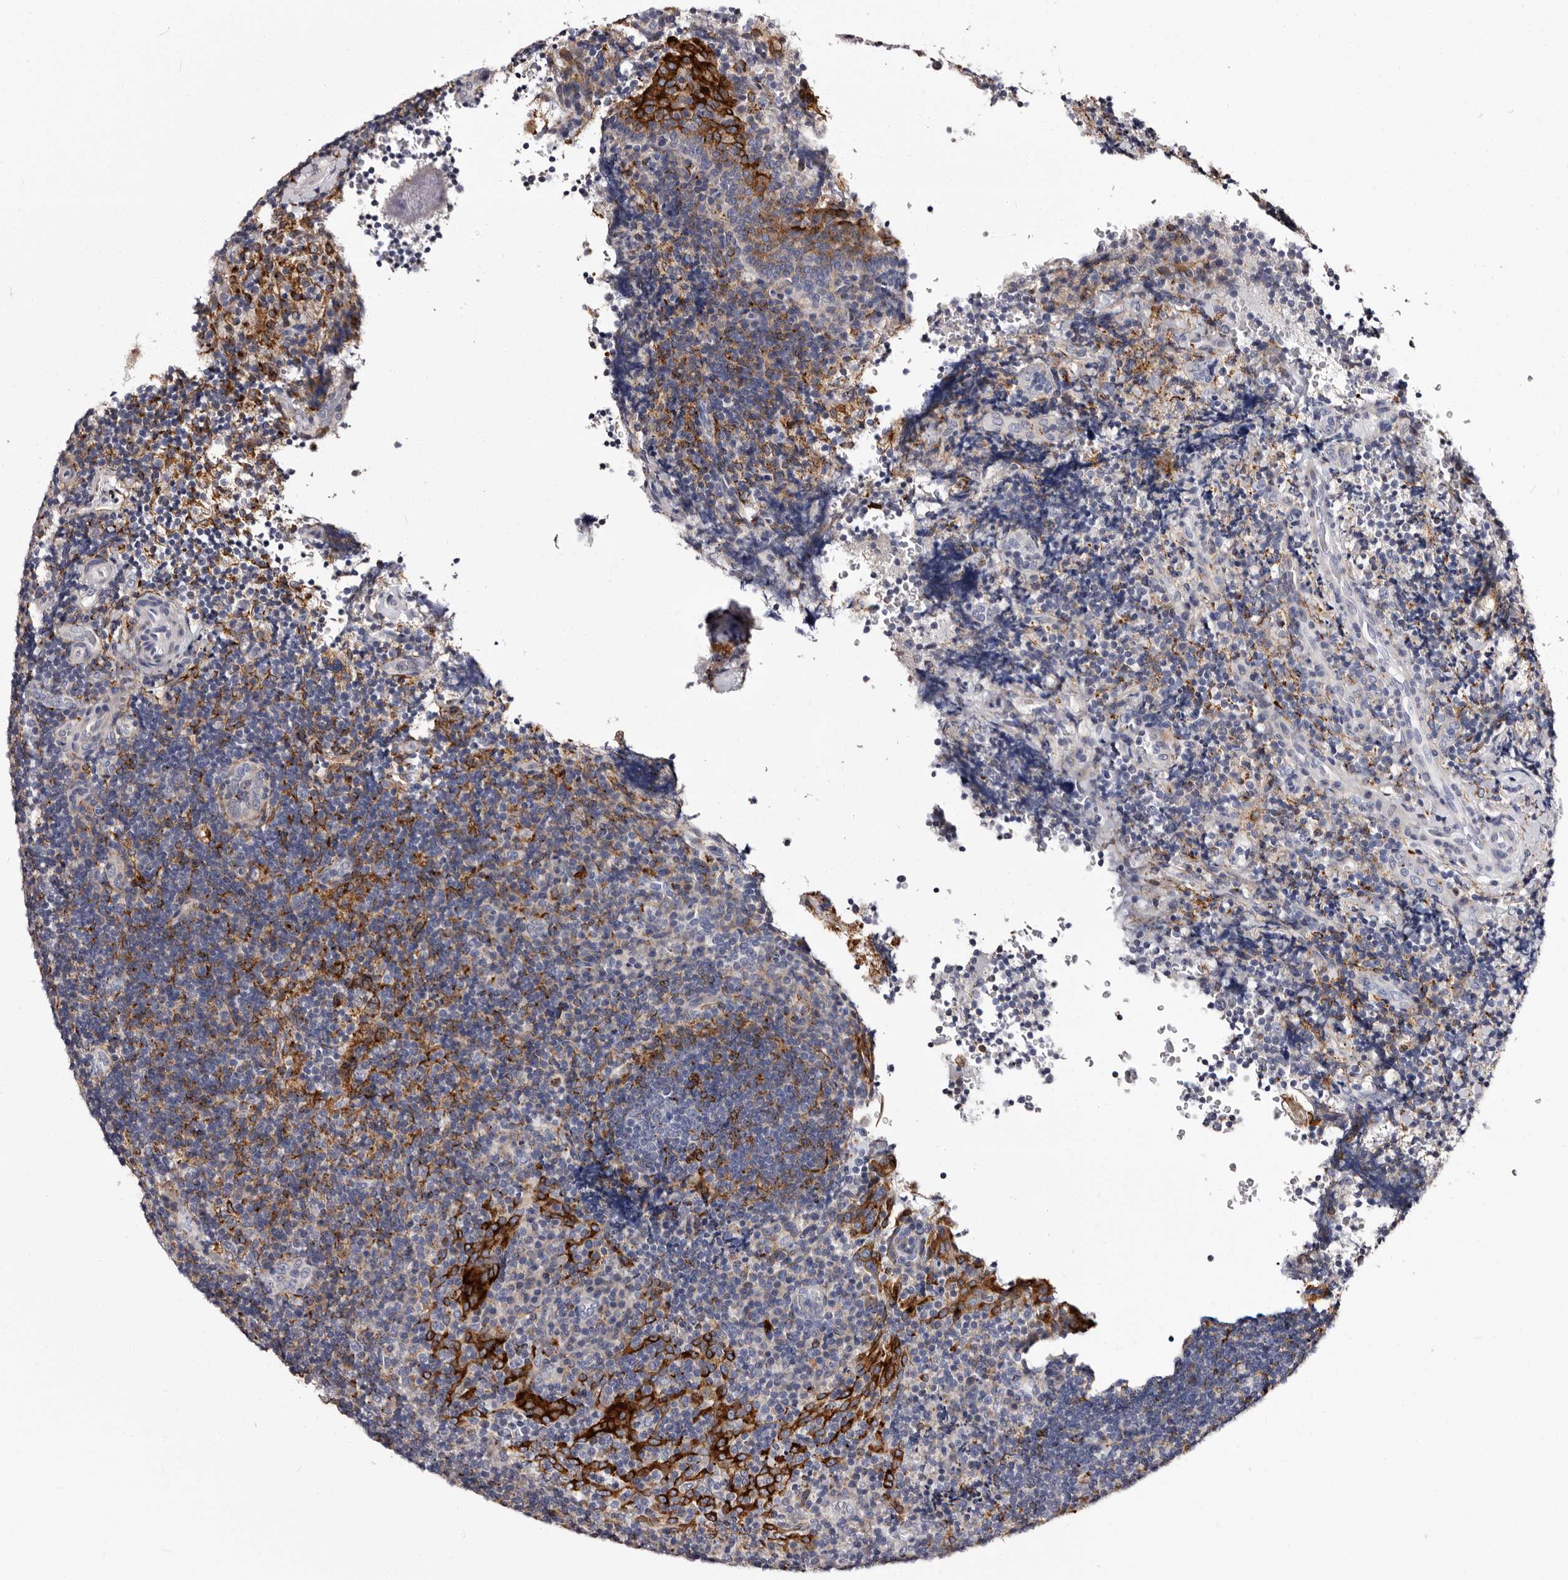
{"staining": {"intensity": "negative", "quantity": "none", "location": "none"}, "tissue": "lymphoma", "cell_type": "Tumor cells", "image_type": "cancer", "snomed": [{"axis": "morphology", "description": "Malignant lymphoma, non-Hodgkin's type, High grade"}, {"axis": "topography", "description": "Tonsil"}], "caption": "High-grade malignant lymphoma, non-Hodgkin's type stained for a protein using immunohistochemistry (IHC) exhibits no positivity tumor cells.", "gene": "AUNIP", "patient": {"sex": "female", "age": 36}}